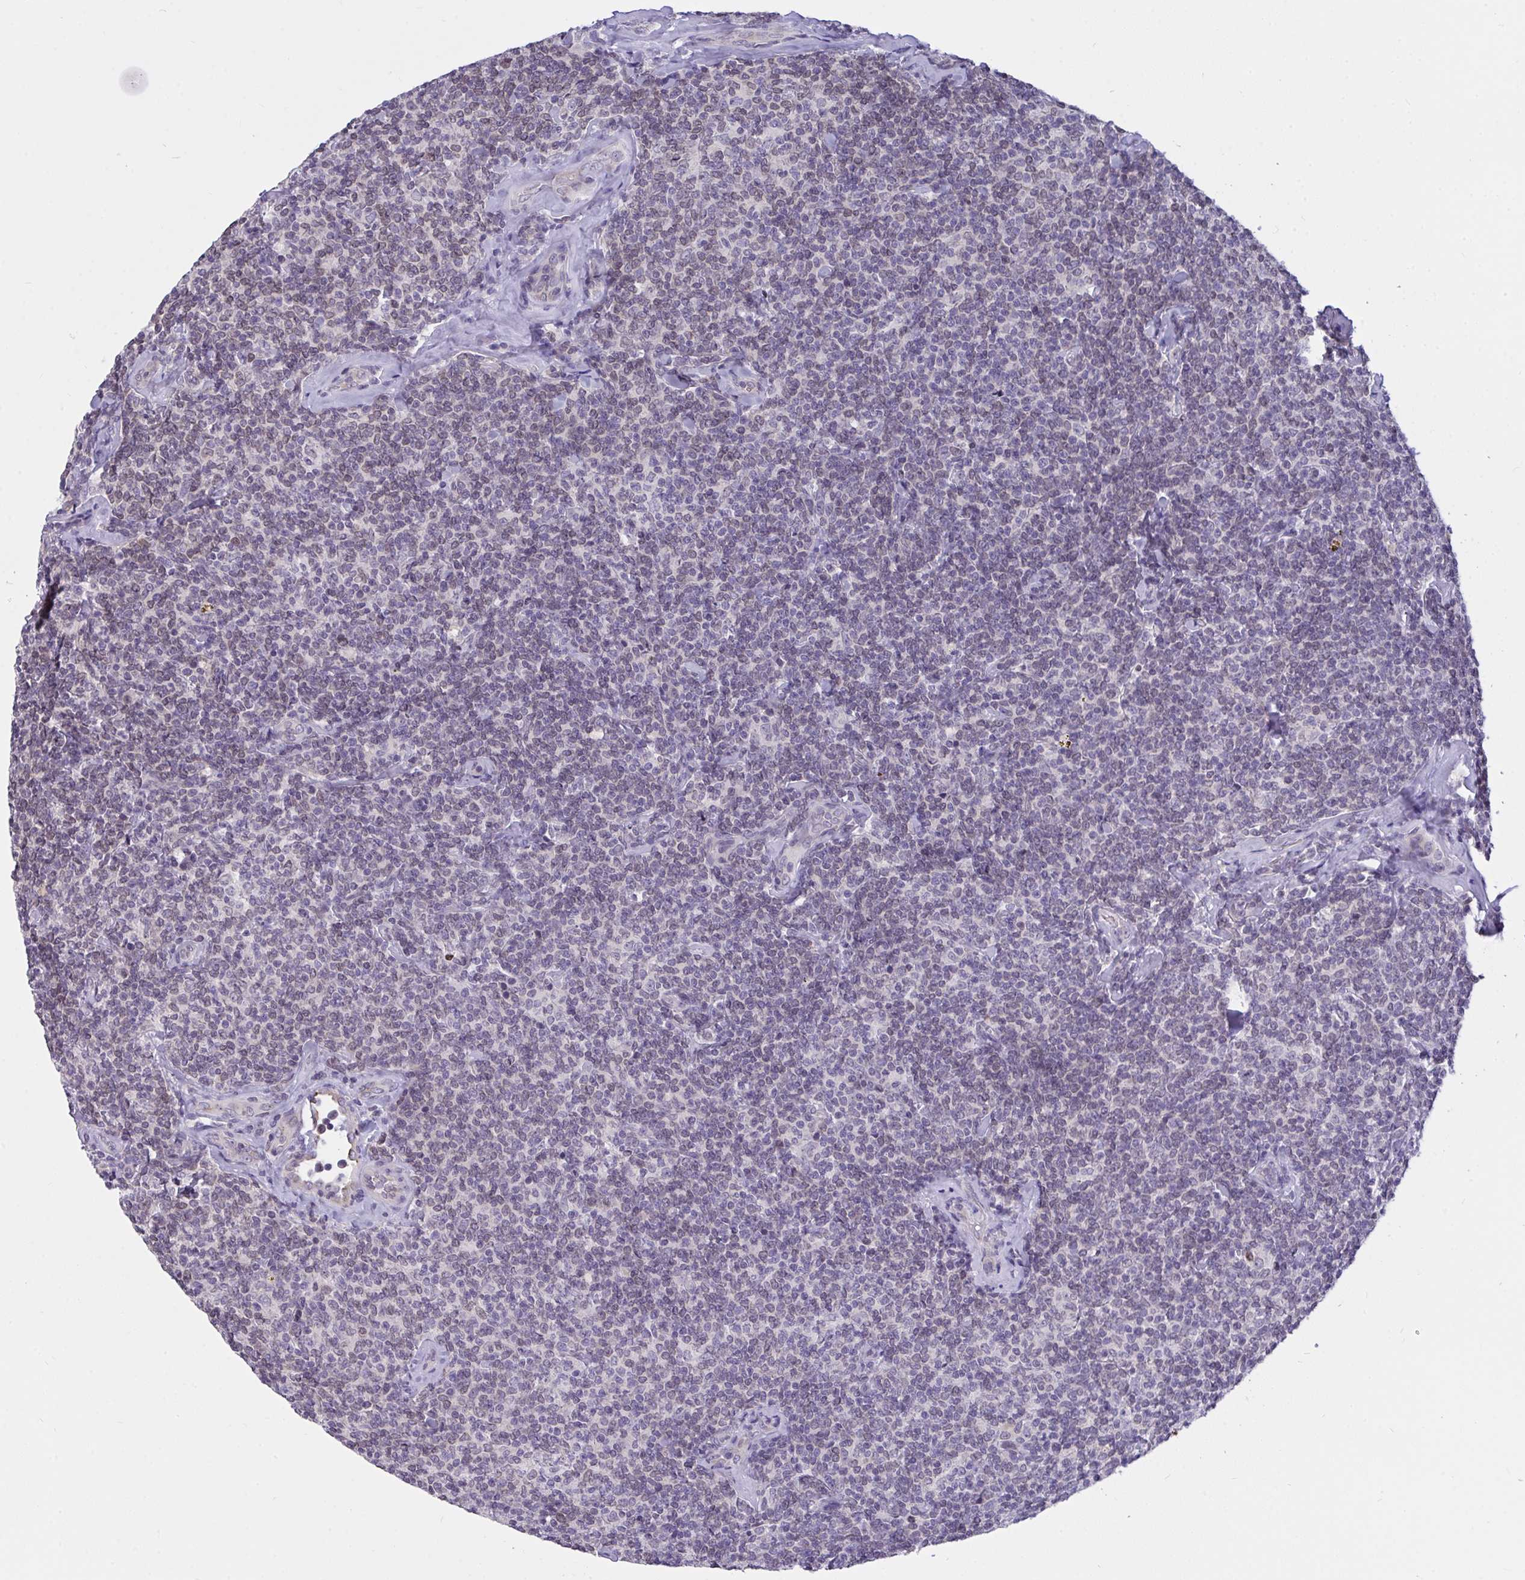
{"staining": {"intensity": "negative", "quantity": "none", "location": "none"}, "tissue": "lymphoma", "cell_type": "Tumor cells", "image_type": "cancer", "snomed": [{"axis": "morphology", "description": "Malignant lymphoma, non-Hodgkin's type, Low grade"}, {"axis": "topography", "description": "Lymph node"}], "caption": "Tumor cells are negative for protein expression in human lymphoma.", "gene": "SEMA6B", "patient": {"sex": "female", "age": 56}}